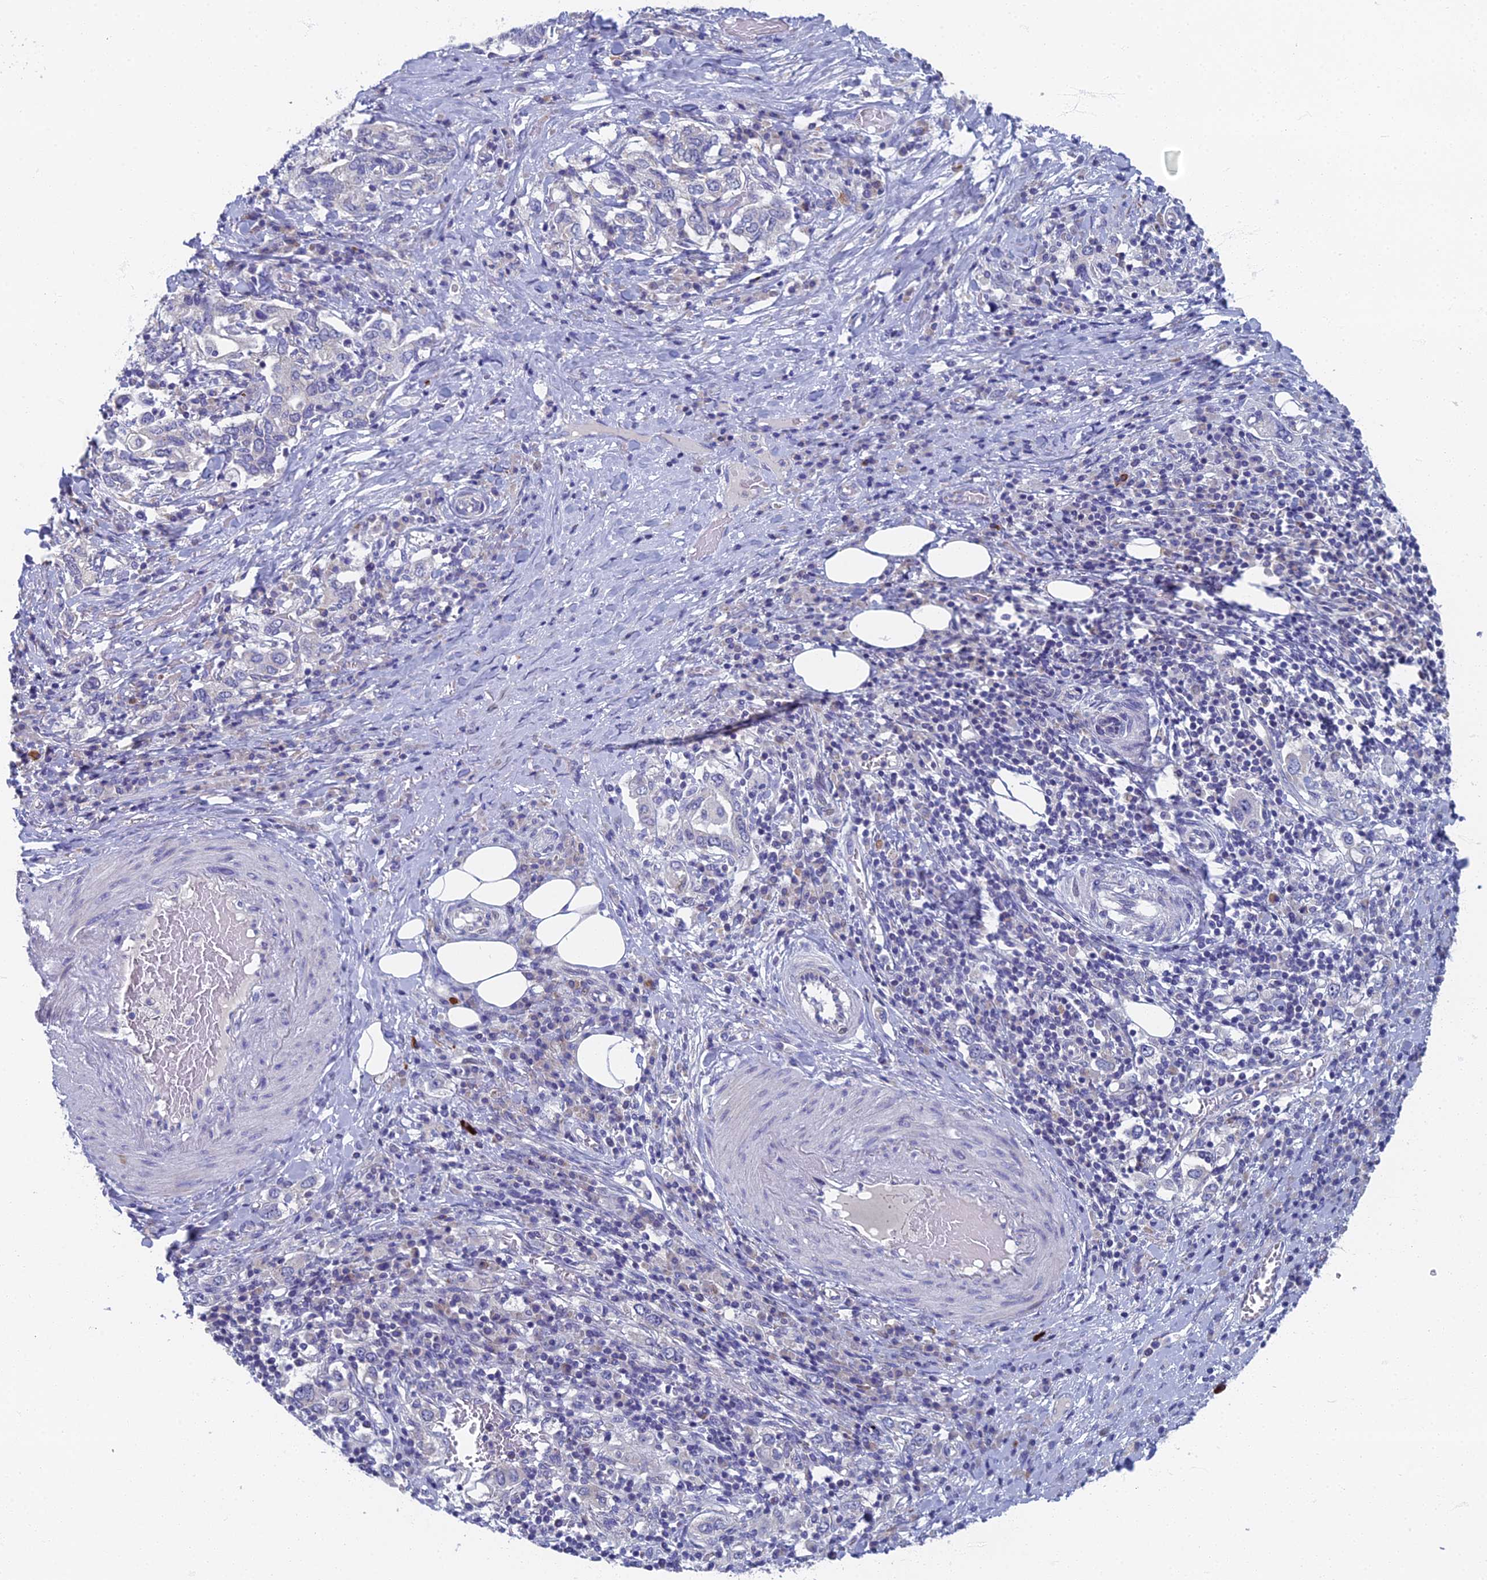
{"staining": {"intensity": "negative", "quantity": "none", "location": "none"}, "tissue": "stomach cancer", "cell_type": "Tumor cells", "image_type": "cancer", "snomed": [{"axis": "morphology", "description": "Adenocarcinoma, NOS"}, {"axis": "topography", "description": "Stomach, upper"}, {"axis": "topography", "description": "Stomach"}], "caption": "There is no significant positivity in tumor cells of adenocarcinoma (stomach).", "gene": "SPIN4", "patient": {"sex": "male", "age": 62}}